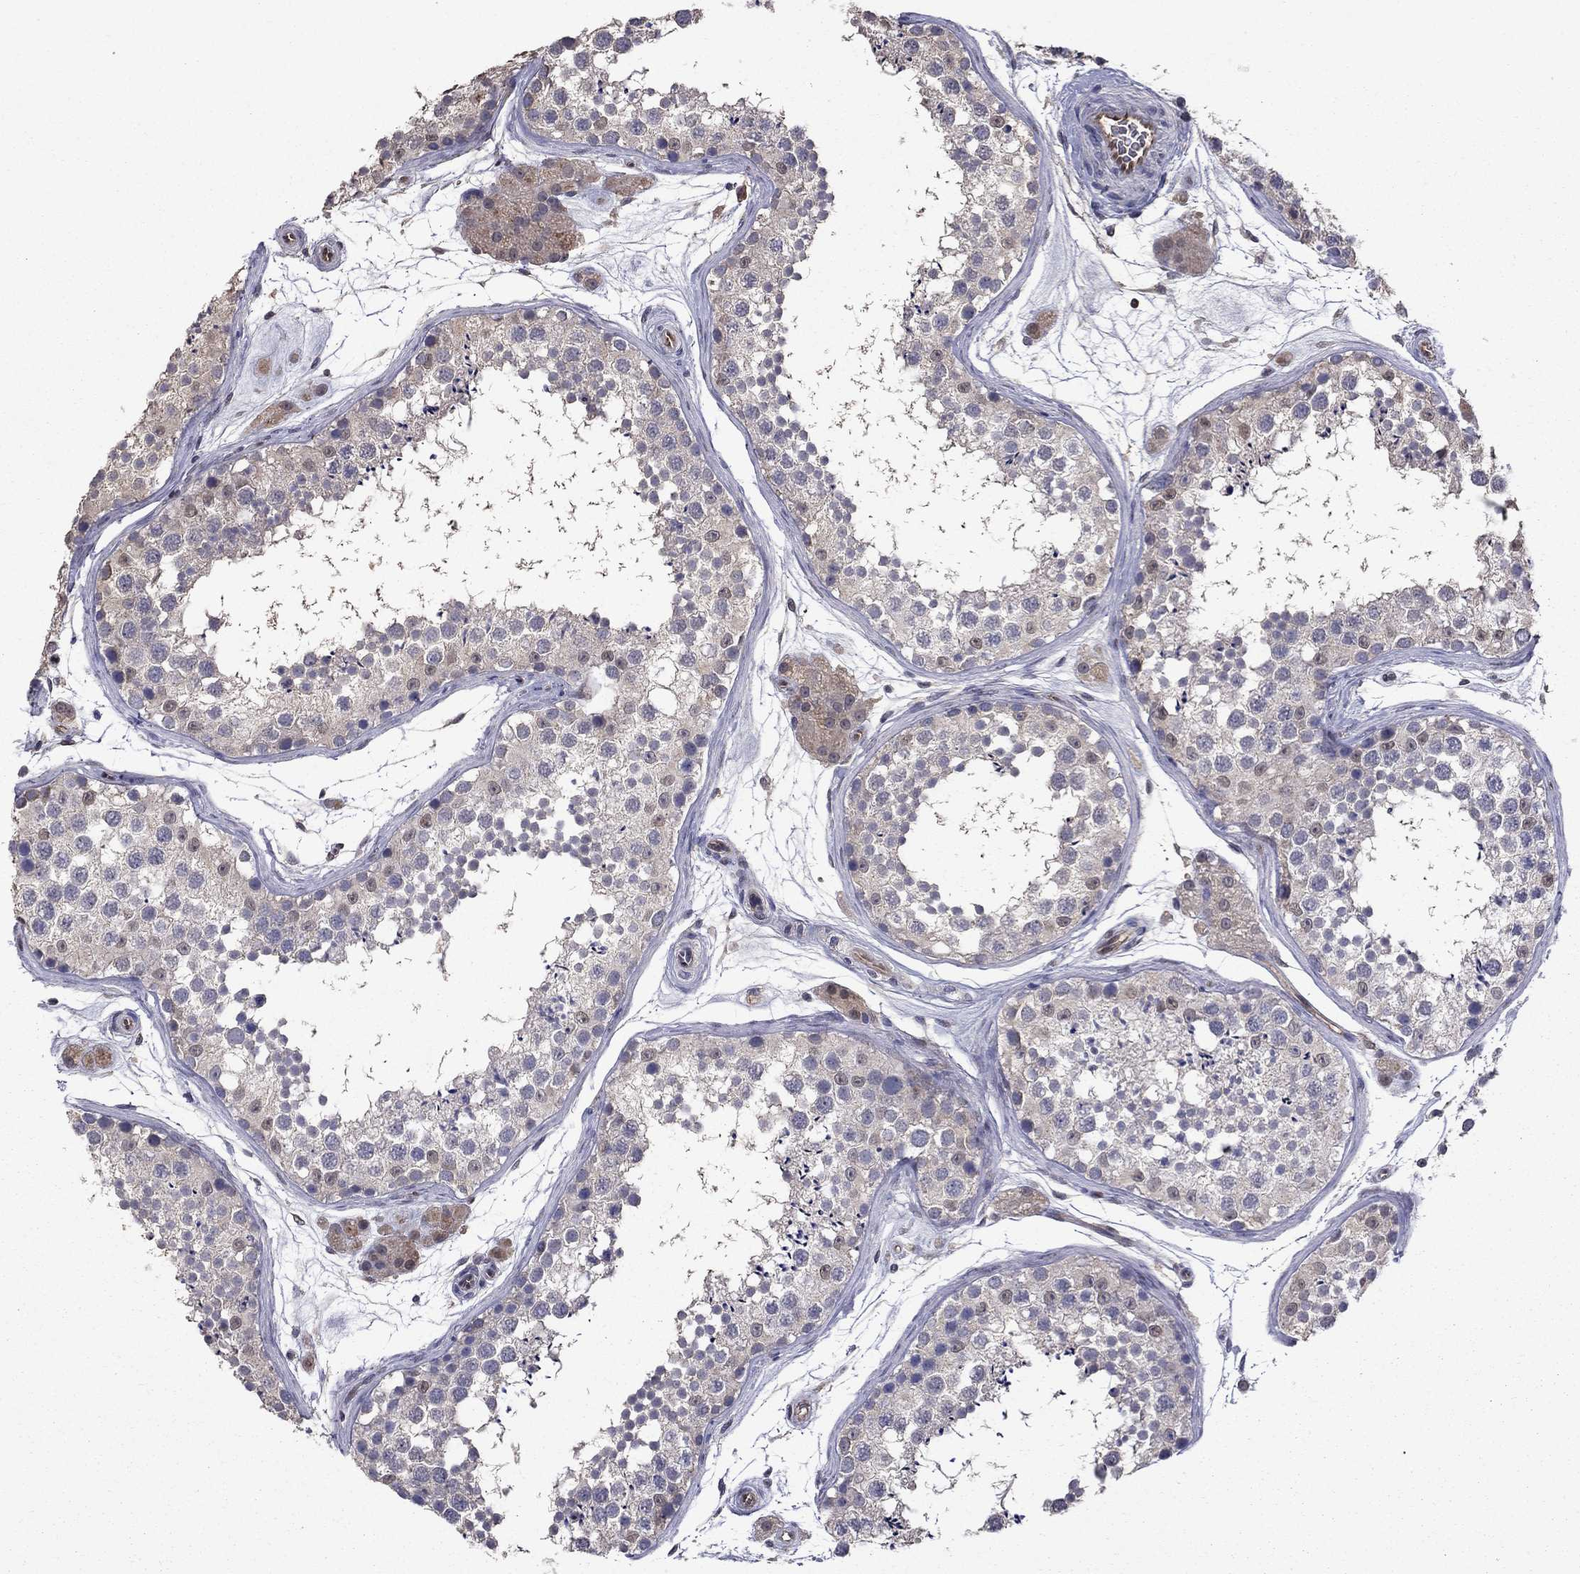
{"staining": {"intensity": "weak", "quantity": "<25%", "location": "nuclear"}, "tissue": "testis", "cell_type": "Cells in seminiferous ducts", "image_type": "normal", "snomed": [{"axis": "morphology", "description": "Normal tissue, NOS"}, {"axis": "topography", "description": "Testis"}], "caption": "This is a image of IHC staining of normal testis, which shows no staining in cells in seminiferous ducts. (DAB immunohistochemistry with hematoxylin counter stain).", "gene": "APPBP2", "patient": {"sex": "male", "age": 41}}